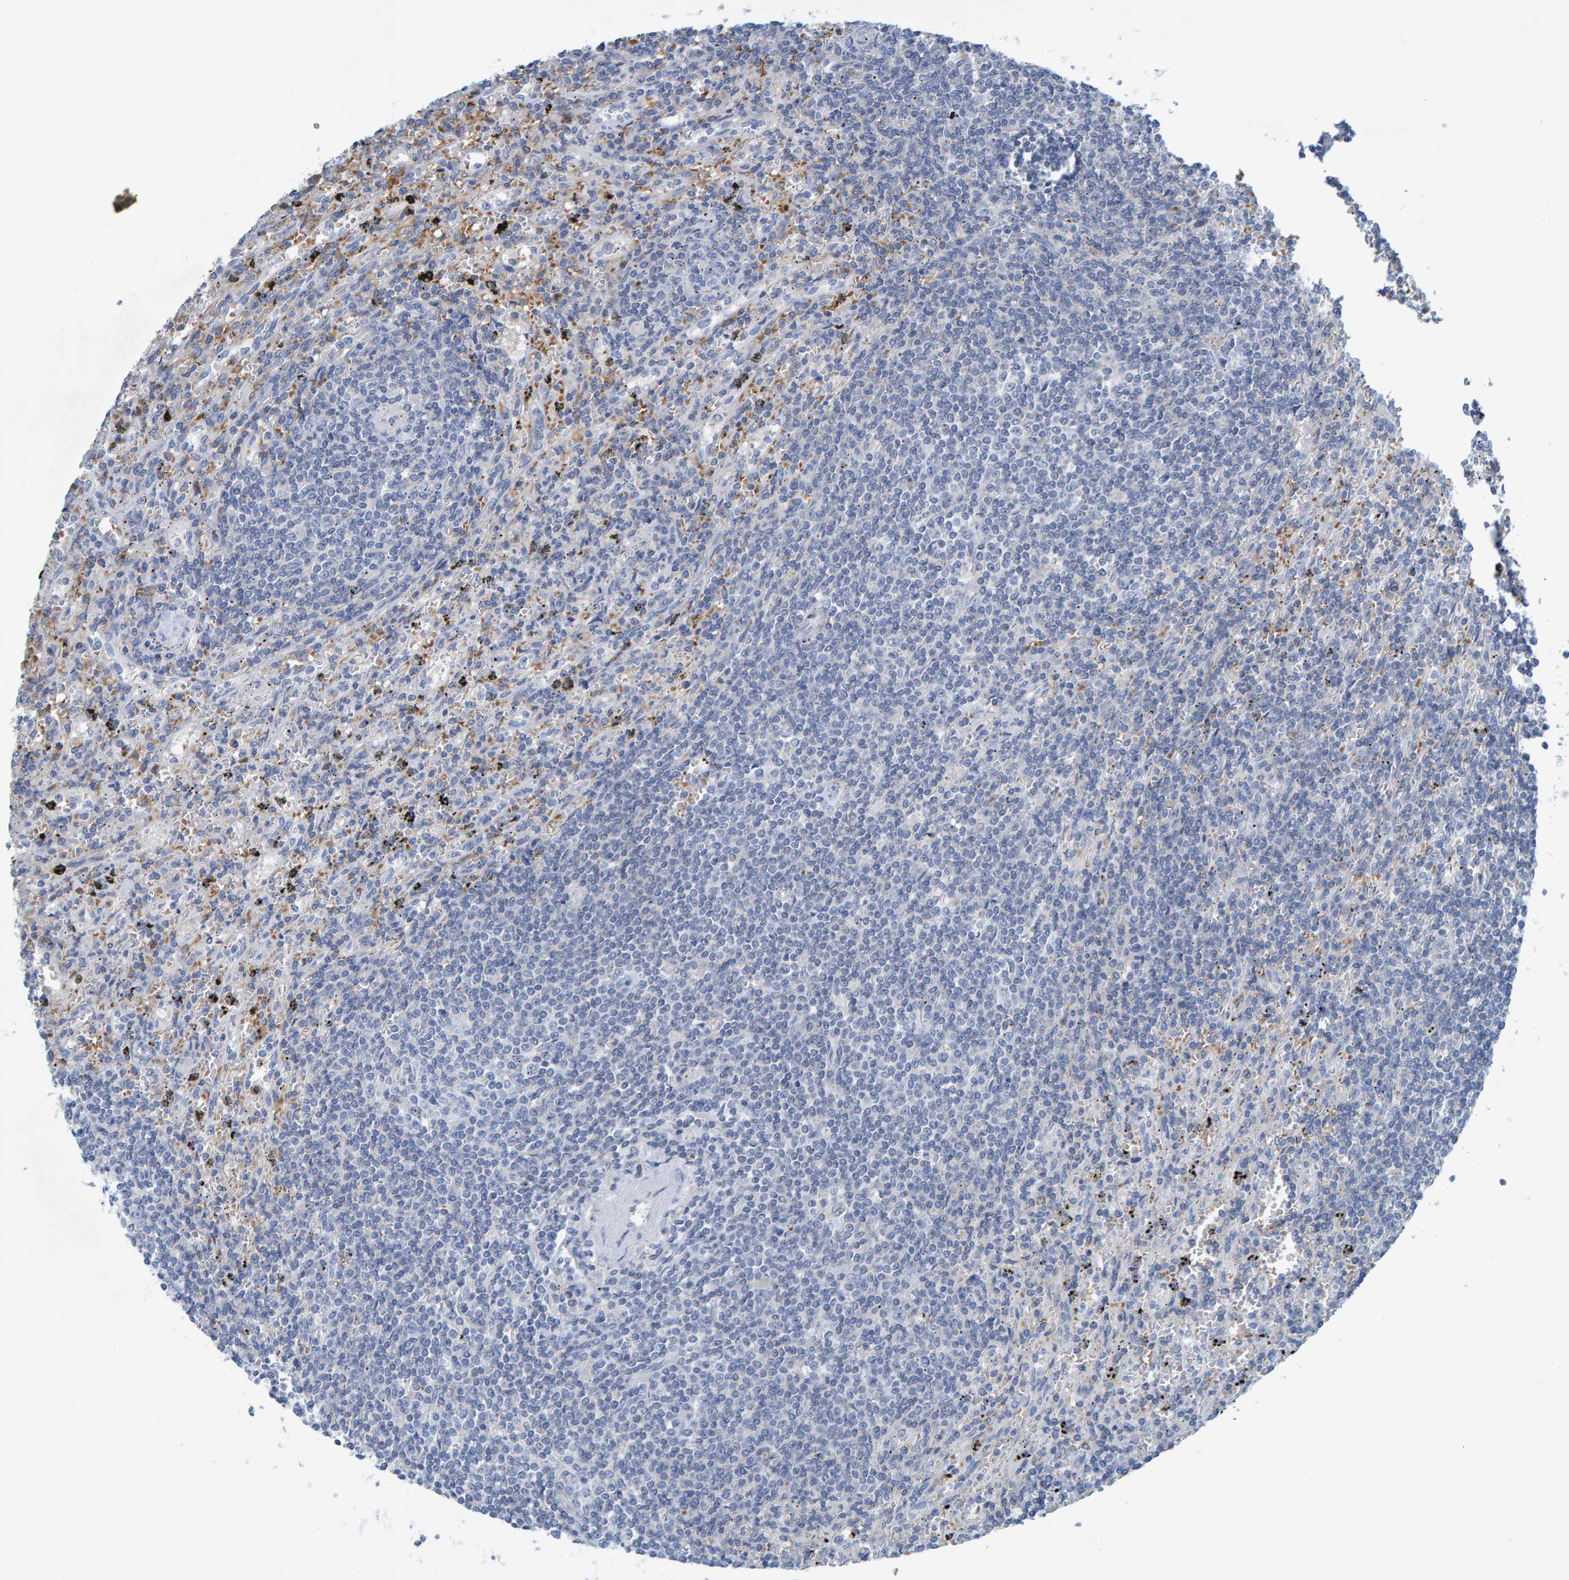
{"staining": {"intensity": "negative", "quantity": "none", "location": "none"}, "tissue": "lymphoma", "cell_type": "Tumor cells", "image_type": "cancer", "snomed": [{"axis": "morphology", "description": "Malignant lymphoma, non-Hodgkin's type, Low grade"}, {"axis": "topography", "description": "Spleen"}], "caption": "This is an immunohistochemistry (IHC) photomicrograph of malignant lymphoma, non-Hodgkin's type (low-grade). There is no staining in tumor cells.", "gene": "ALAD", "patient": {"sex": "male", "age": 76}}